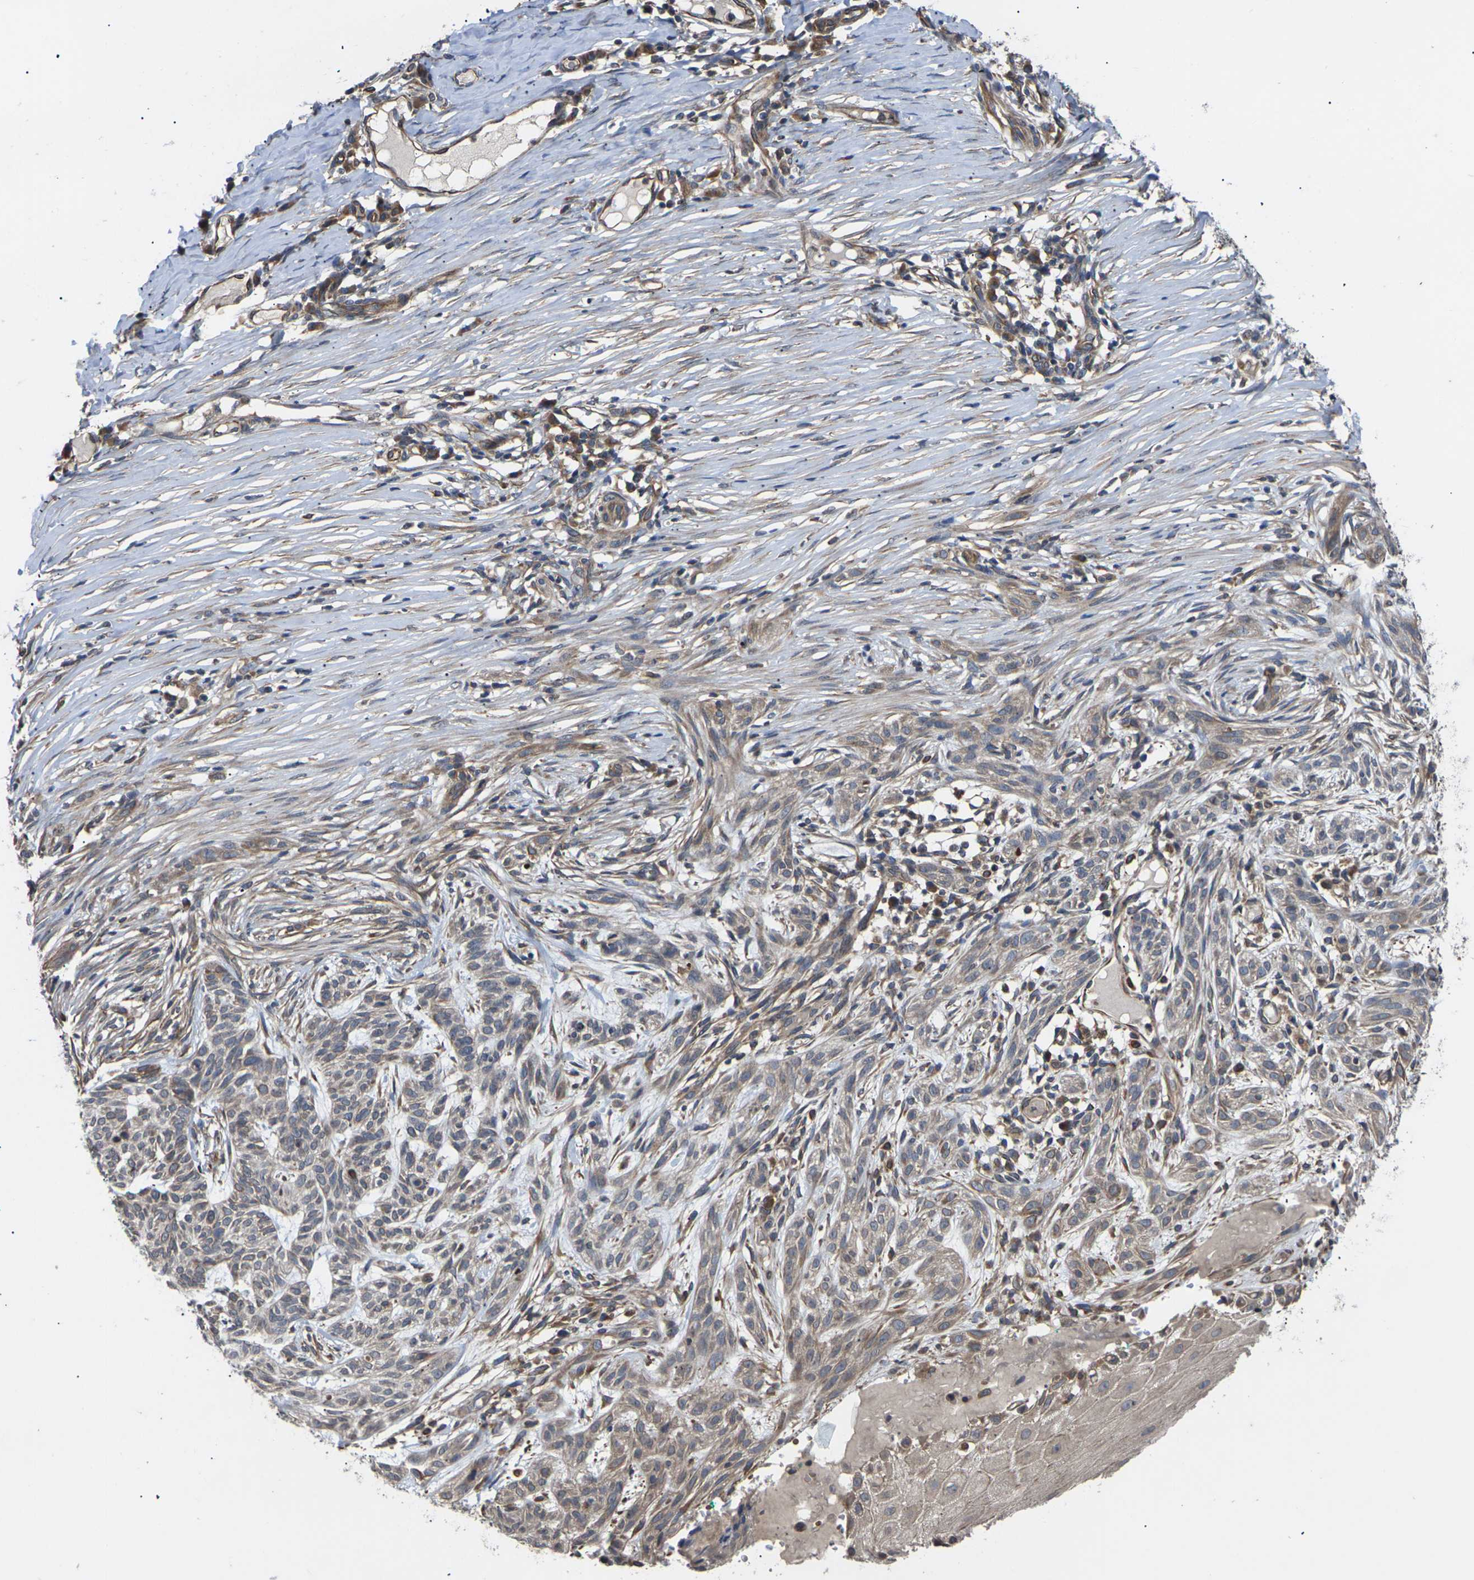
{"staining": {"intensity": "weak", "quantity": "25%-75%", "location": "cytoplasmic/membranous"}, "tissue": "skin cancer", "cell_type": "Tumor cells", "image_type": "cancer", "snomed": [{"axis": "morphology", "description": "Basal cell carcinoma"}, {"axis": "topography", "description": "Skin"}], "caption": "Protein staining by immunohistochemistry (IHC) exhibits weak cytoplasmic/membranous staining in about 25%-75% of tumor cells in skin basal cell carcinoma.", "gene": "DKK2", "patient": {"sex": "female", "age": 59}}